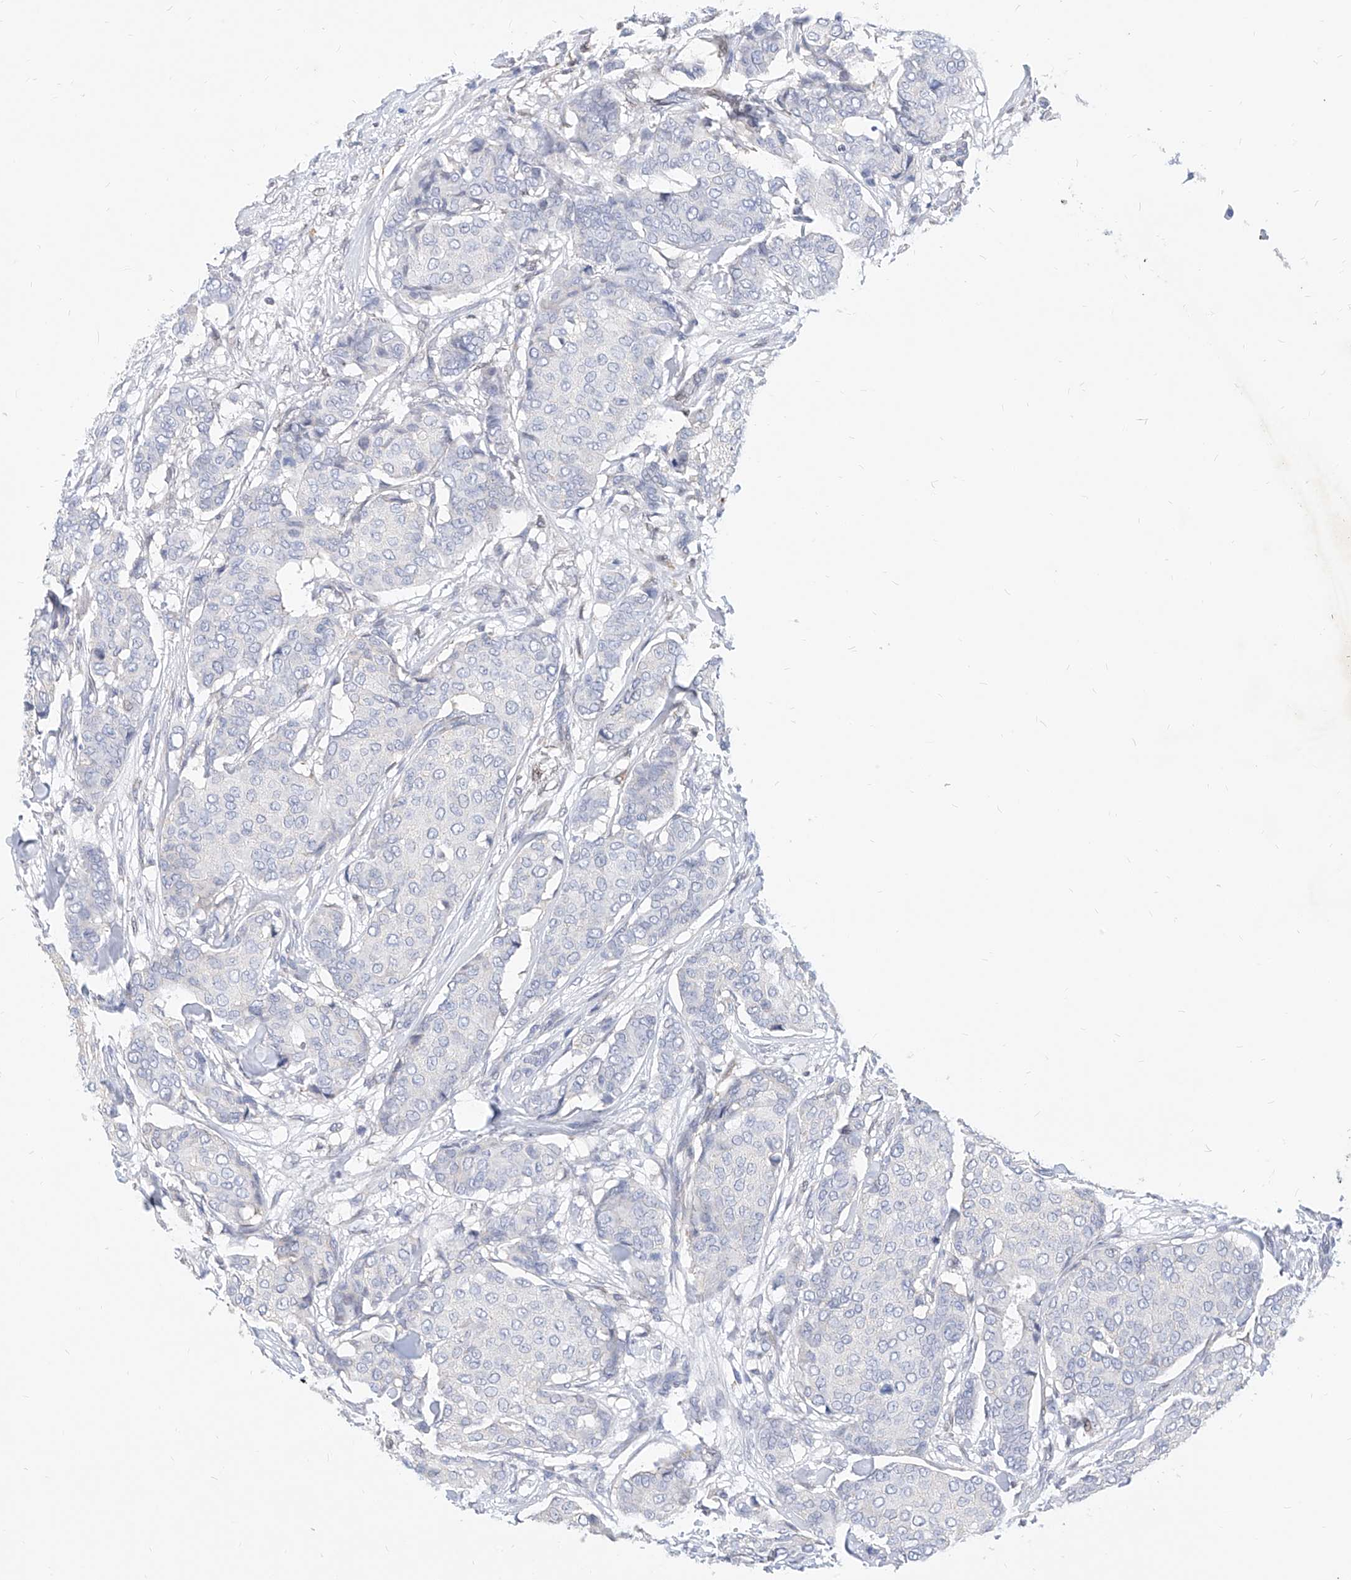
{"staining": {"intensity": "negative", "quantity": "none", "location": "none"}, "tissue": "breast cancer", "cell_type": "Tumor cells", "image_type": "cancer", "snomed": [{"axis": "morphology", "description": "Duct carcinoma"}, {"axis": "topography", "description": "Breast"}], "caption": "Immunohistochemistry of breast cancer (infiltrating ductal carcinoma) reveals no staining in tumor cells.", "gene": "MX2", "patient": {"sex": "female", "age": 75}}